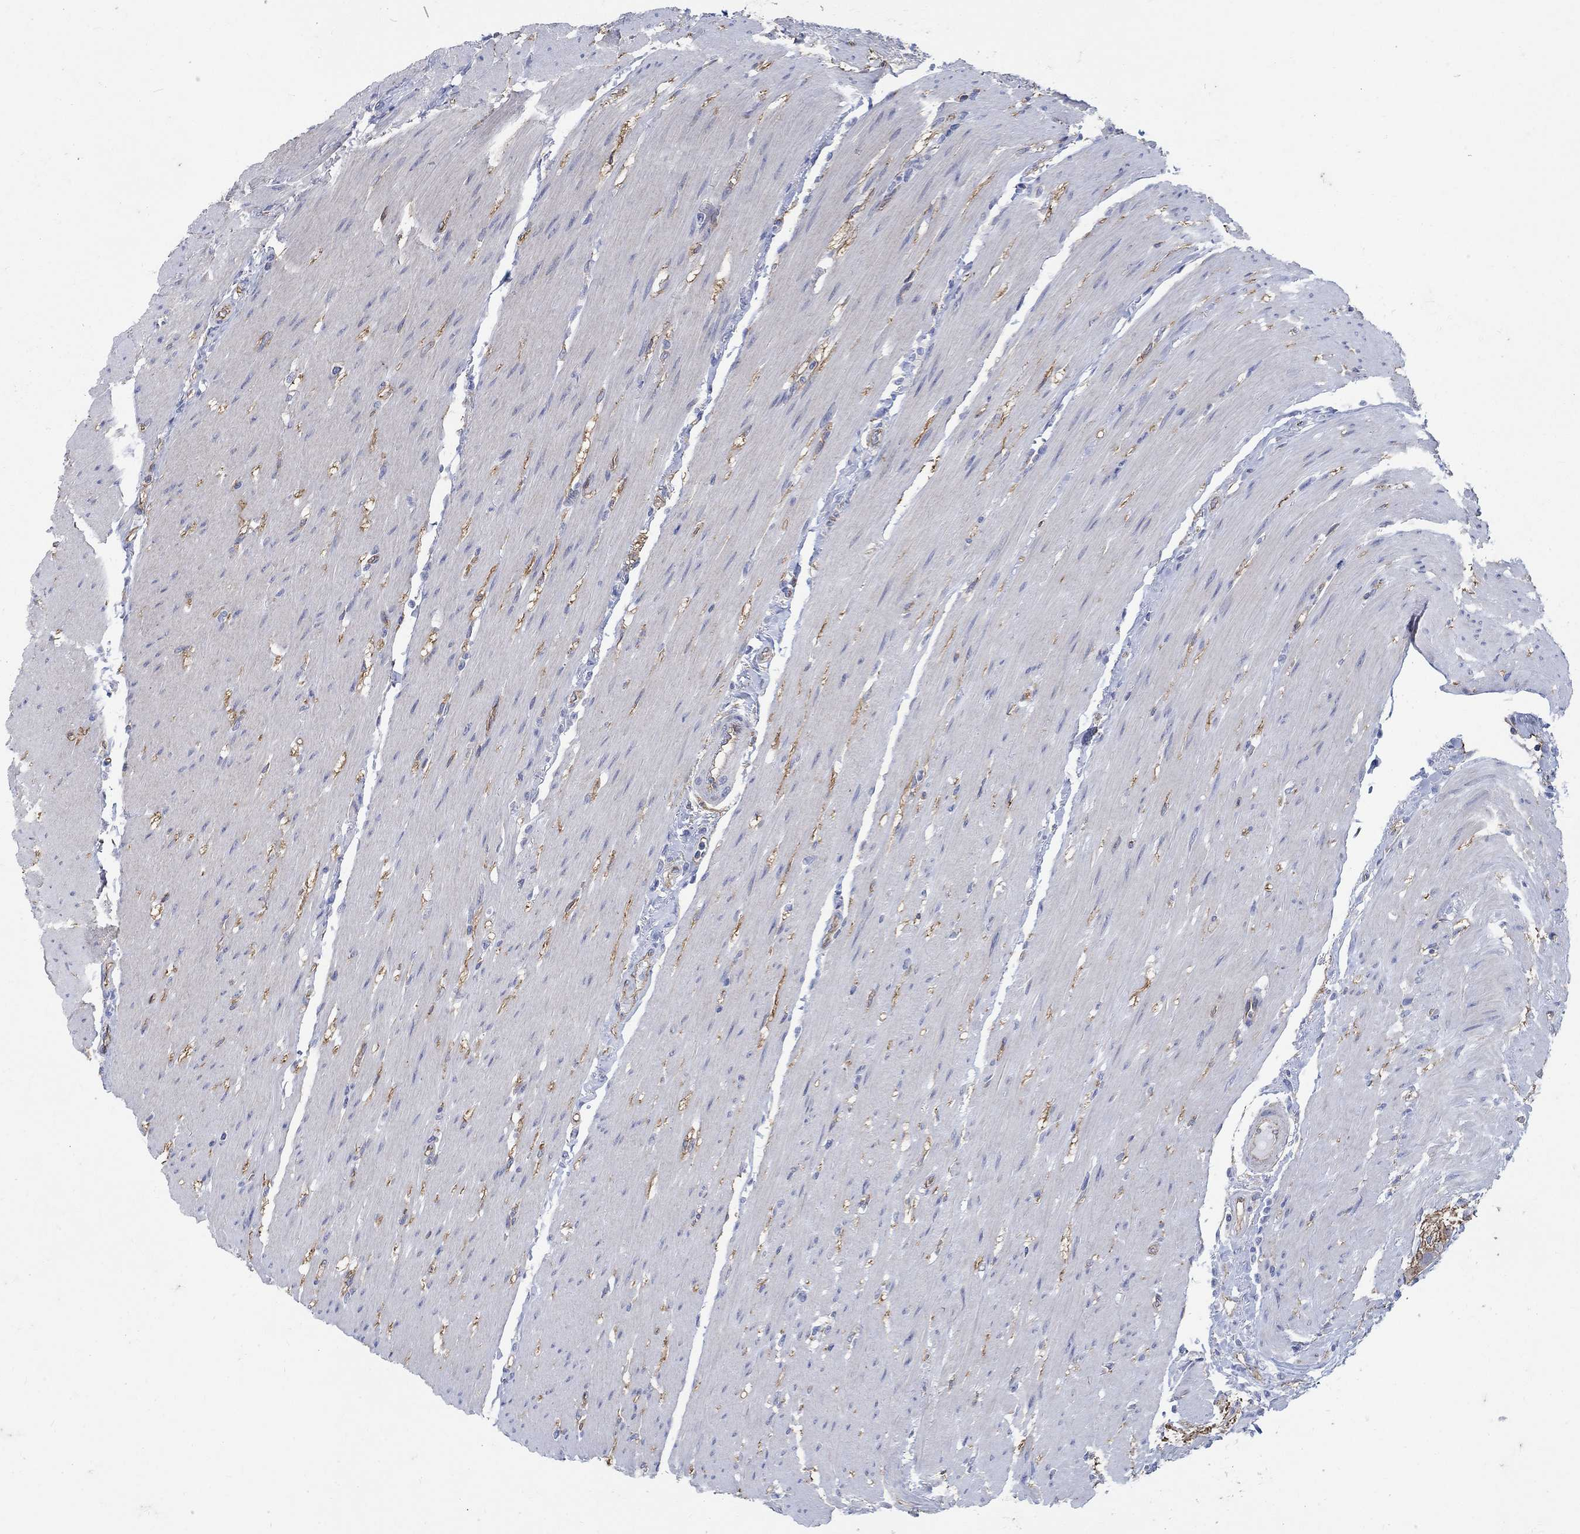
{"staining": {"intensity": "moderate", "quantity": "25%-75%", "location": "cytoplasmic/membranous"}, "tissue": "colon", "cell_type": "Endothelial cells", "image_type": "normal", "snomed": [{"axis": "morphology", "description": "Normal tissue, NOS"}, {"axis": "topography", "description": "Colon"}], "caption": "Immunohistochemical staining of unremarkable colon demonstrates 25%-75% levels of moderate cytoplasmic/membranous protein expression in about 25%-75% of endothelial cells. The staining was performed using DAB (3,3'-diaminobenzidine) to visualize the protein expression in brown, while the nuclei were stained in blue with hematoxylin (Magnification: 20x).", "gene": "TMEM198", "patient": {"sex": "female", "age": 65}}